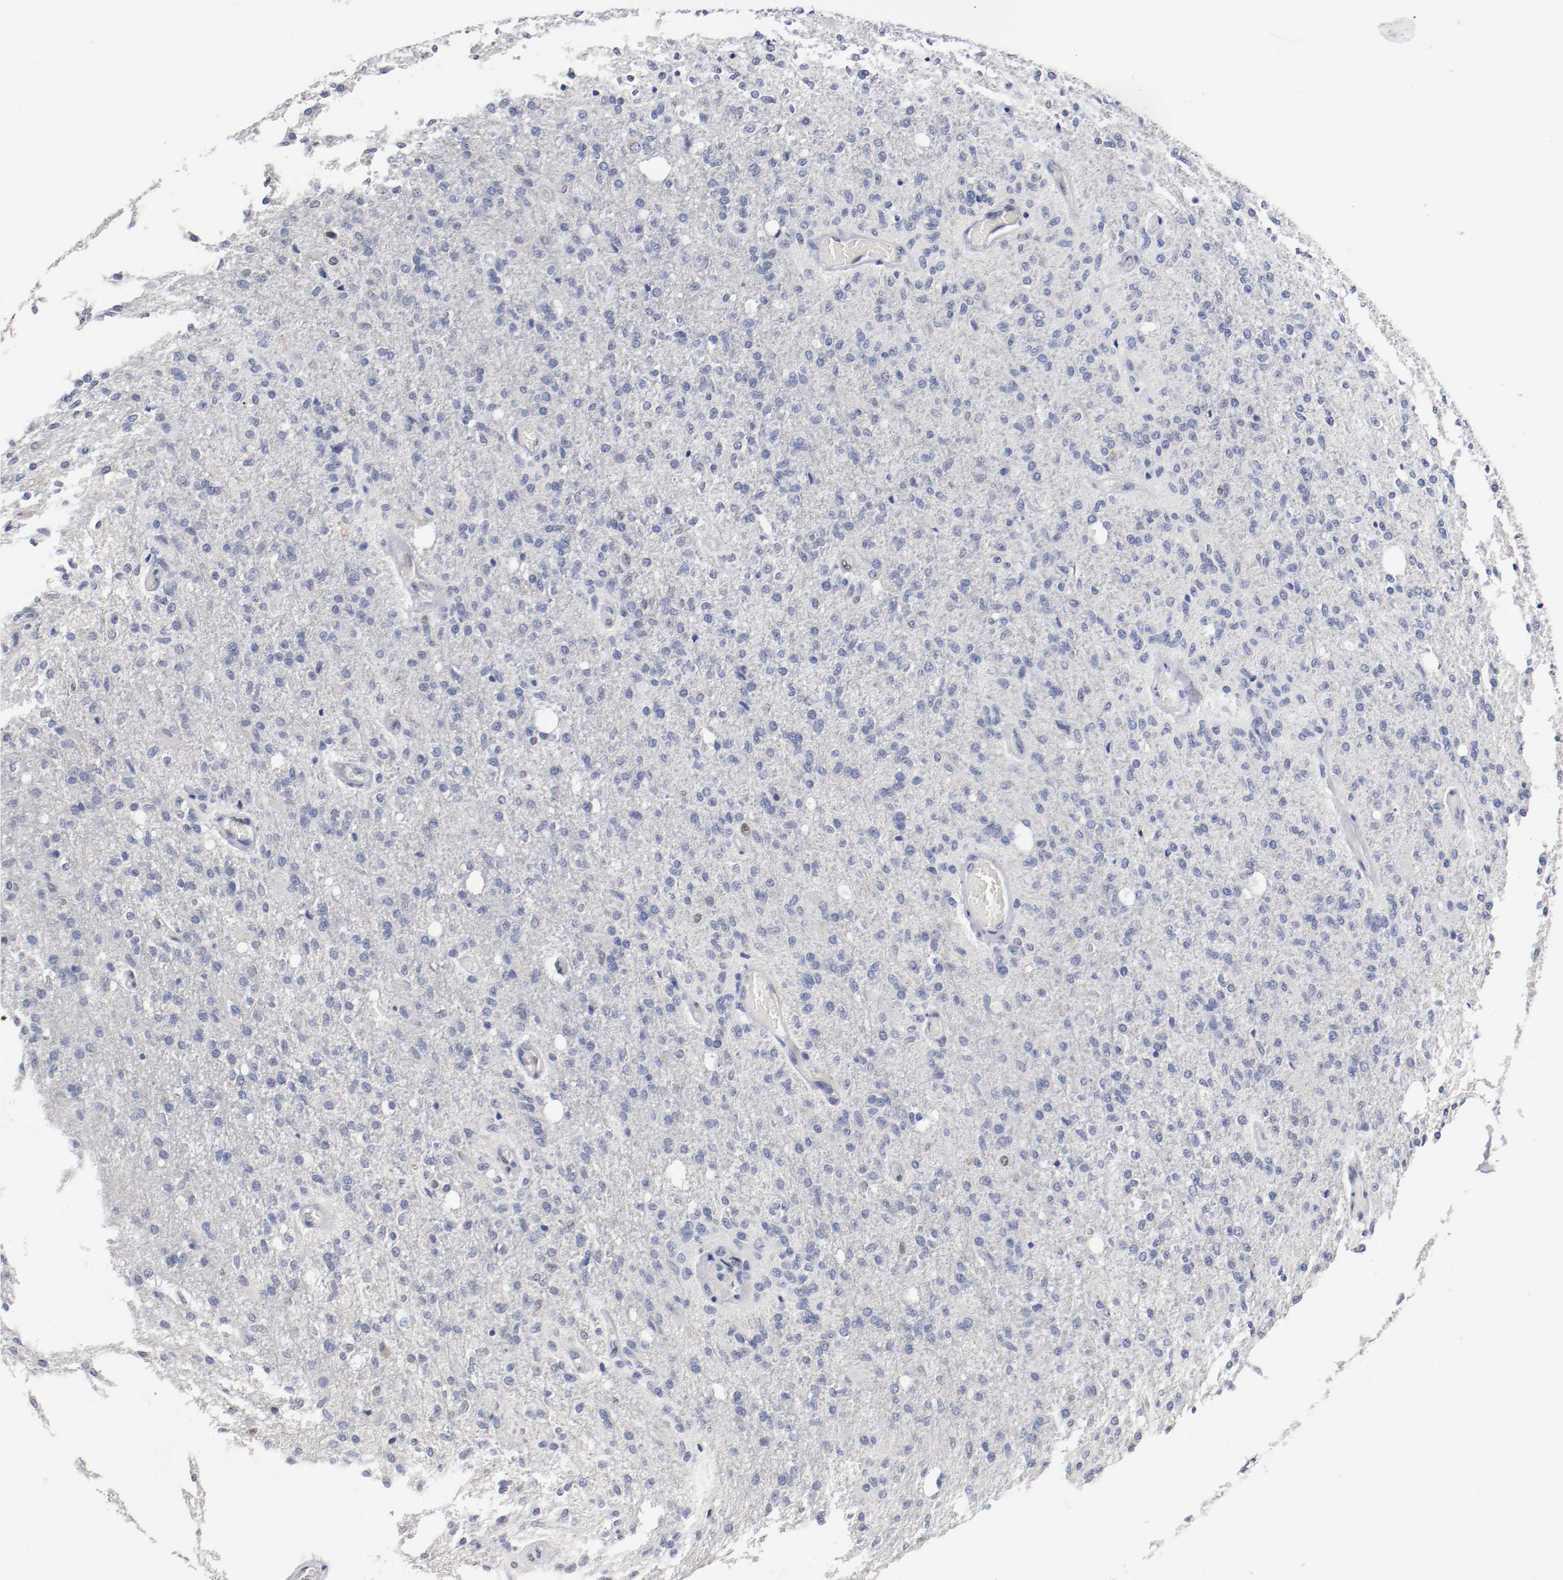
{"staining": {"intensity": "negative", "quantity": "none", "location": "none"}, "tissue": "glioma", "cell_type": "Tumor cells", "image_type": "cancer", "snomed": [{"axis": "morphology", "description": "Normal tissue, NOS"}, {"axis": "morphology", "description": "Glioma, malignant, High grade"}, {"axis": "topography", "description": "Cerebral cortex"}], "caption": "Immunohistochemistry photomicrograph of neoplastic tissue: malignant glioma (high-grade) stained with DAB (3,3'-diaminobenzidine) shows no significant protein expression in tumor cells.", "gene": "FOSL2", "patient": {"sex": "male", "age": 77}}